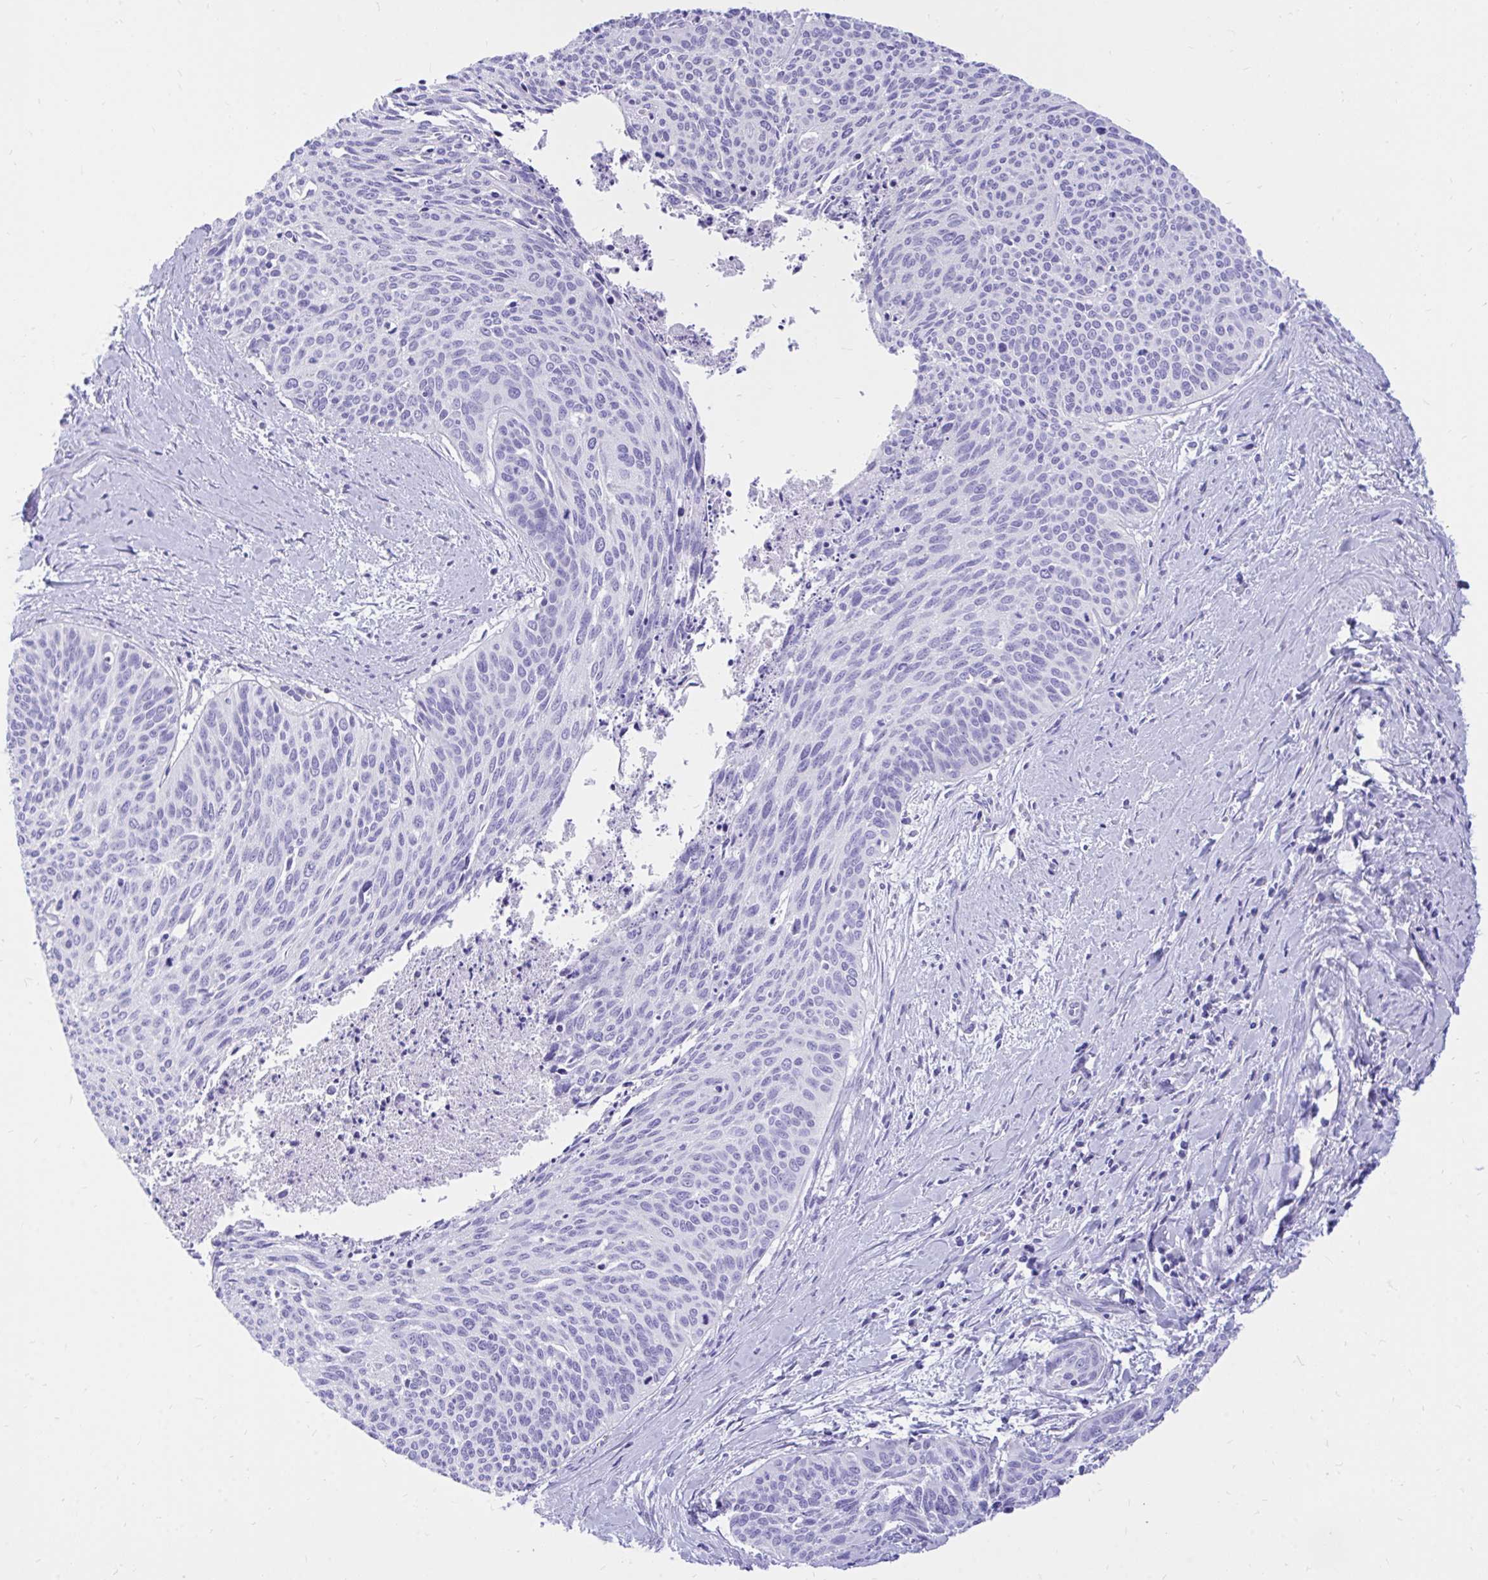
{"staining": {"intensity": "negative", "quantity": "none", "location": "none"}, "tissue": "cervical cancer", "cell_type": "Tumor cells", "image_type": "cancer", "snomed": [{"axis": "morphology", "description": "Squamous cell carcinoma, NOS"}, {"axis": "topography", "description": "Cervix"}], "caption": "Immunohistochemistry of cervical squamous cell carcinoma reveals no expression in tumor cells.", "gene": "MON1A", "patient": {"sex": "female", "age": 55}}